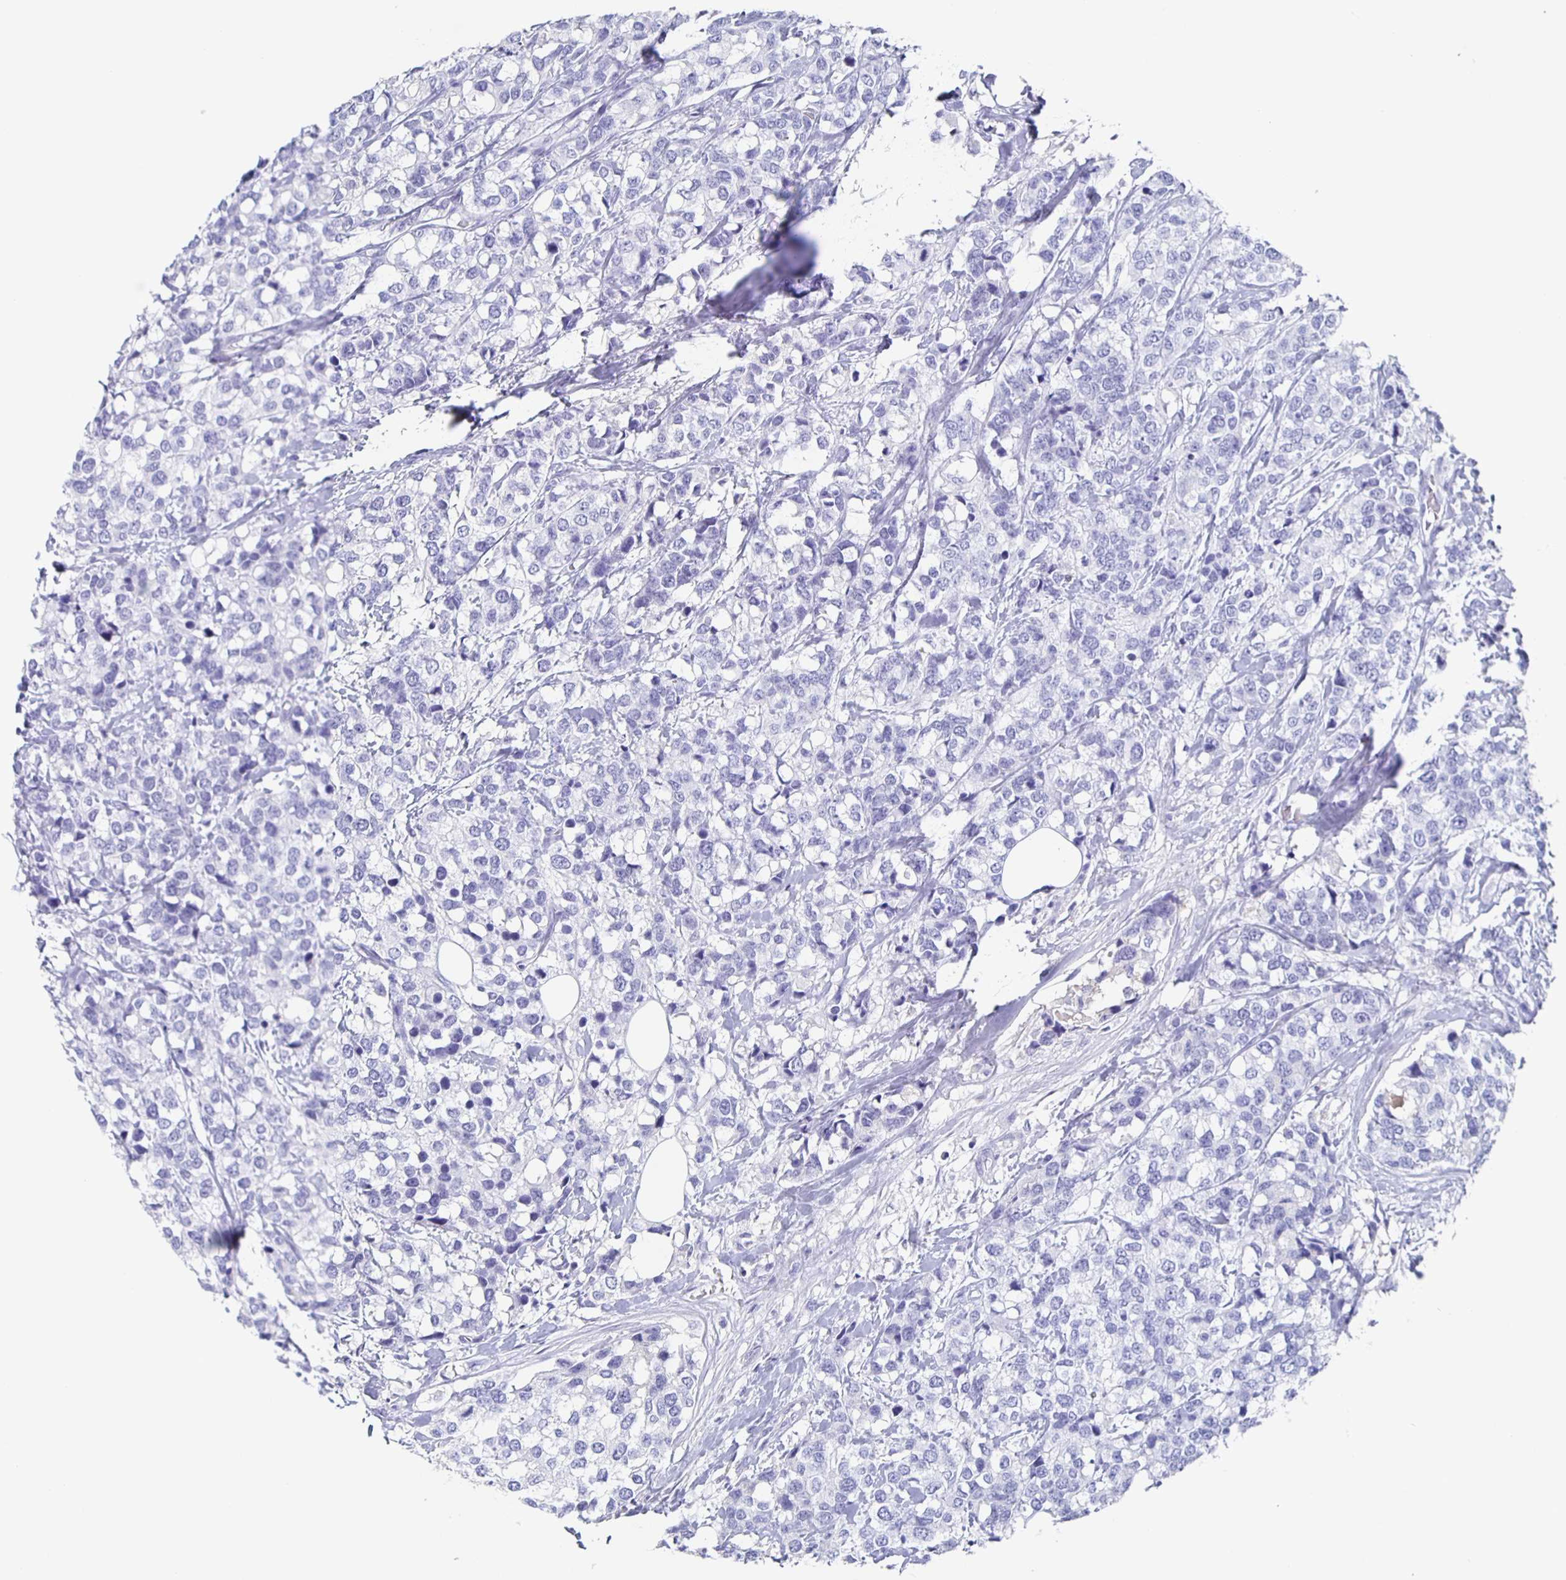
{"staining": {"intensity": "negative", "quantity": "none", "location": "none"}, "tissue": "breast cancer", "cell_type": "Tumor cells", "image_type": "cancer", "snomed": [{"axis": "morphology", "description": "Lobular carcinoma"}, {"axis": "topography", "description": "Breast"}], "caption": "Immunohistochemical staining of breast lobular carcinoma shows no significant staining in tumor cells.", "gene": "FGA", "patient": {"sex": "female", "age": 59}}